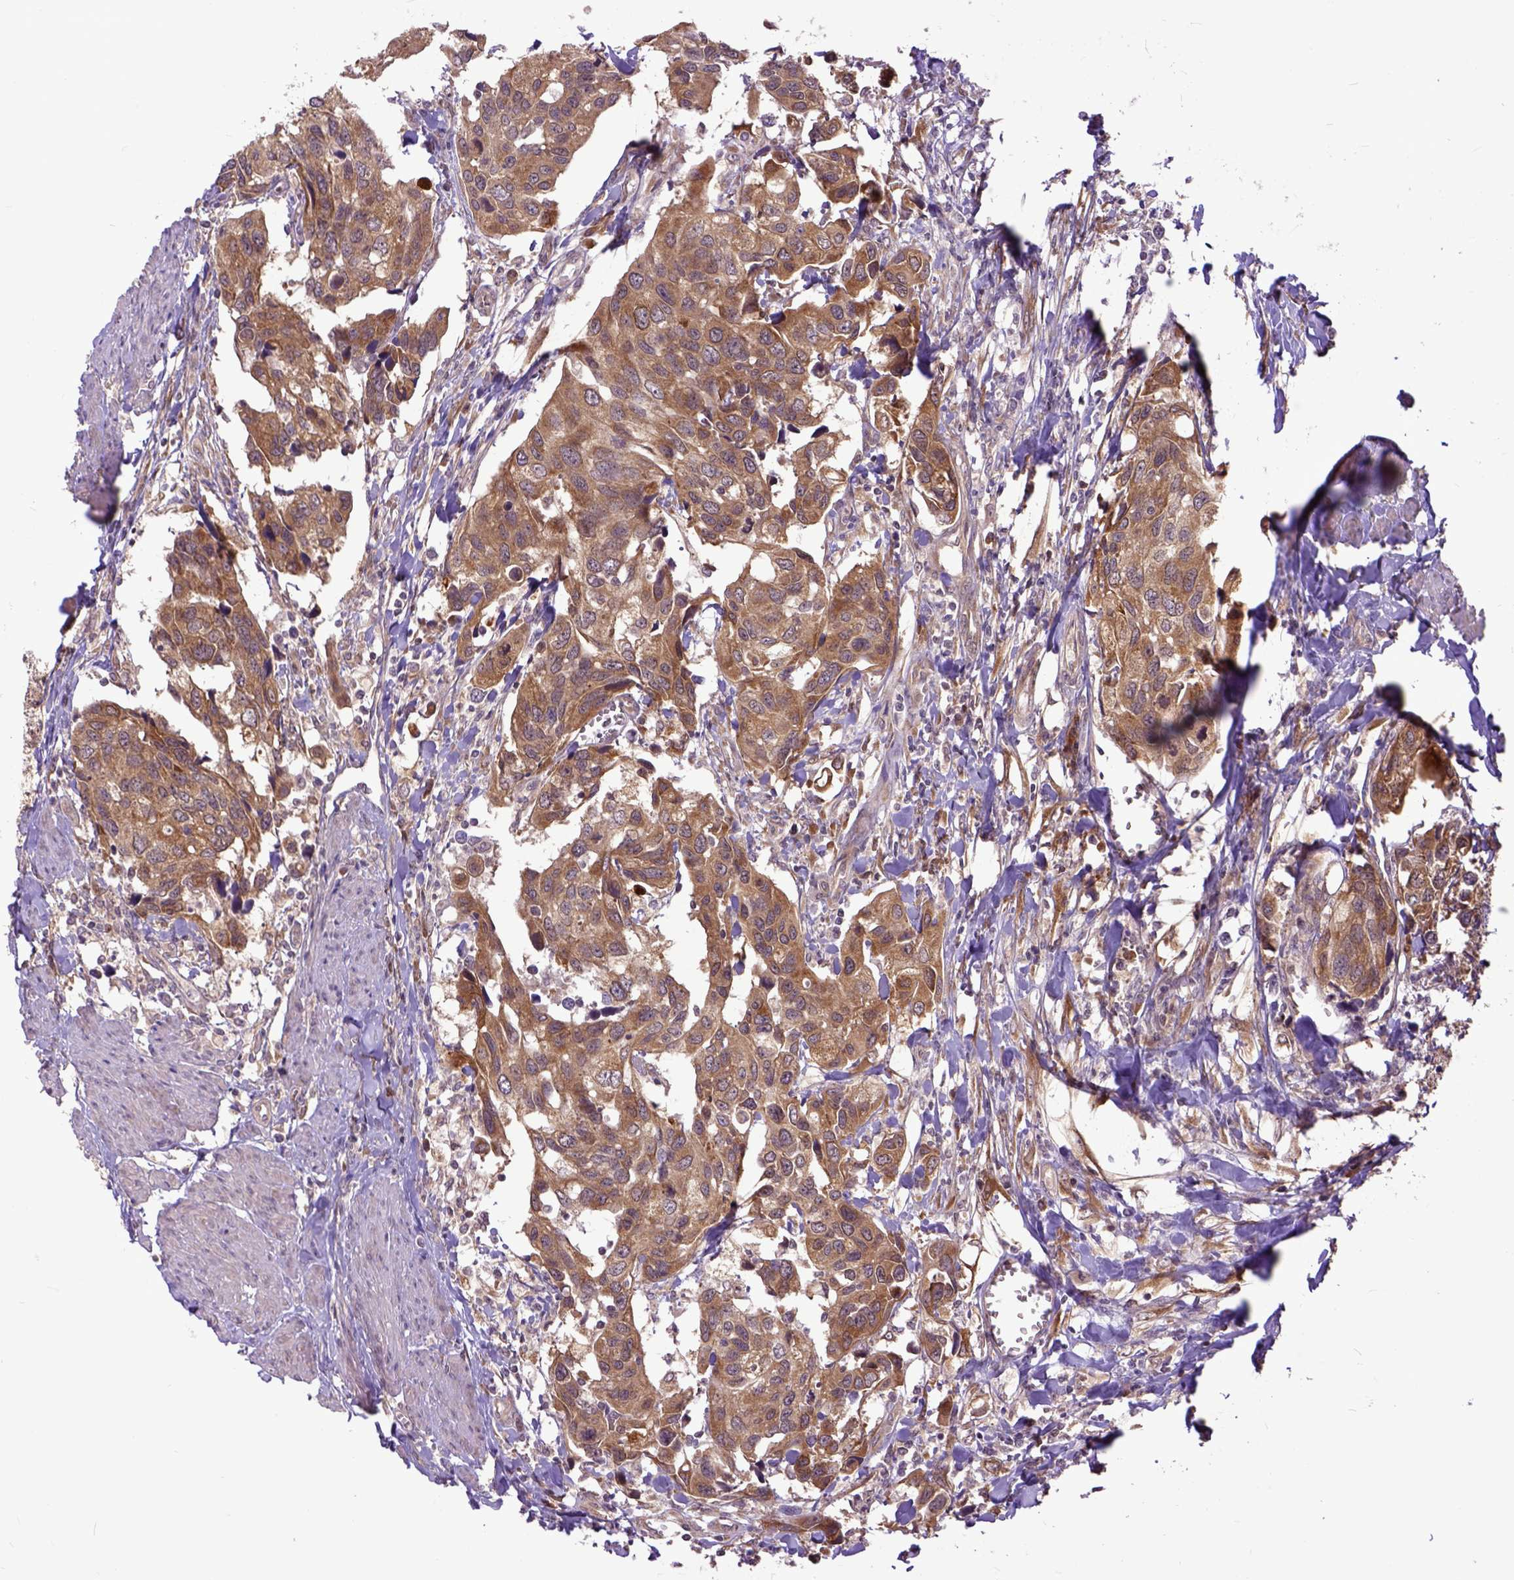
{"staining": {"intensity": "moderate", "quantity": ">75%", "location": "cytoplasmic/membranous"}, "tissue": "urothelial cancer", "cell_type": "Tumor cells", "image_type": "cancer", "snomed": [{"axis": "morphology", "description": "Urothelial carcinoma, High grade"}, {"axis": "topography", "description": "Urinary bladder"}], "caption": "The histopathology image exhibits a brown stain indicating the presence of a protein in the cytoplasmic/membranous of tumor cells in urothelial carcinoma (high-grade).", "gene": "ARL1", "patient": {"sex": "male", "age": 60}}